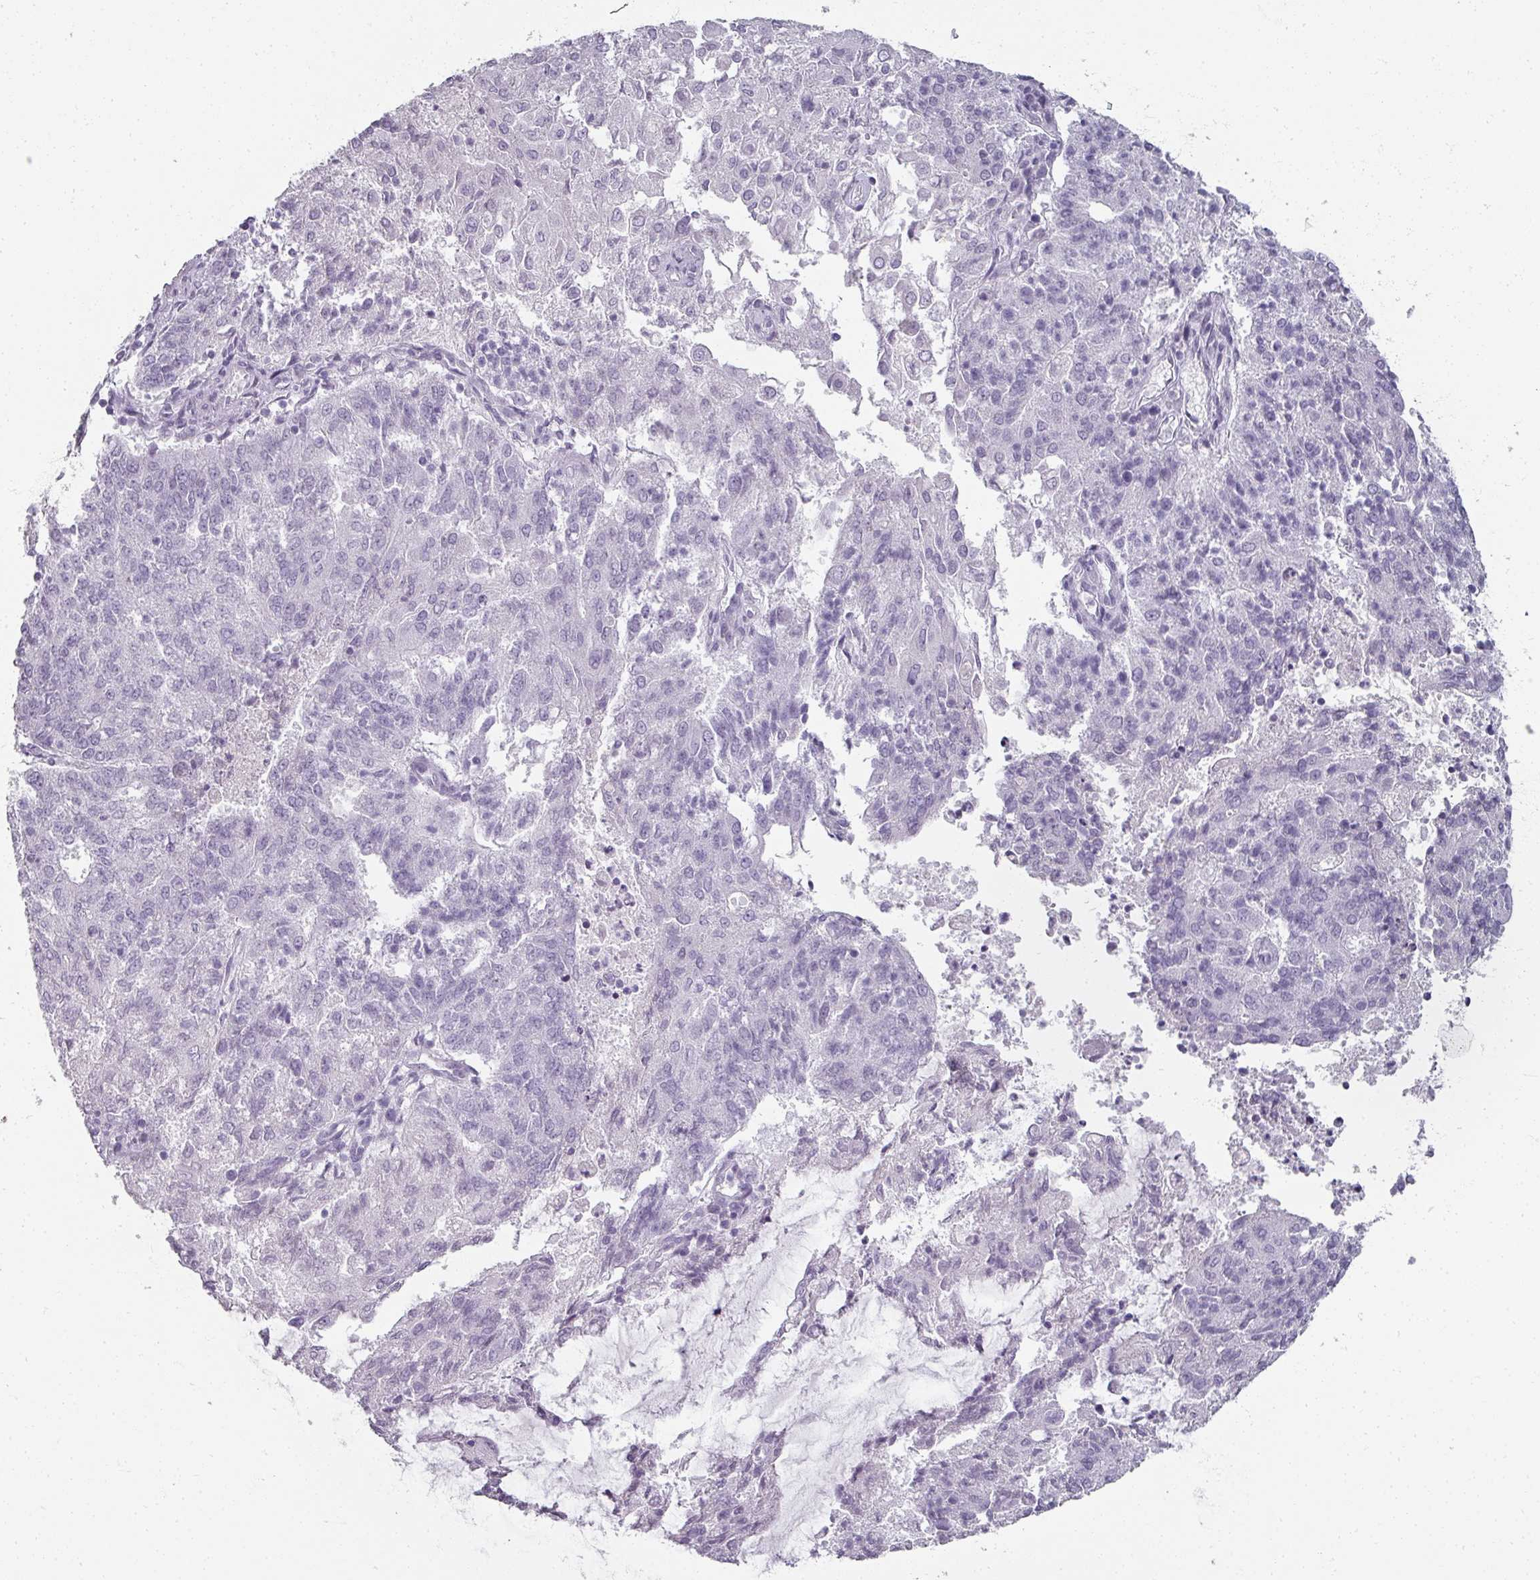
{"staining": {"intensity": "negative", "quantity": "none", "location": "none"}, "tissue": "endometrial cancer", "cell_type": "Tumor cells", "image_type": "cancer", "snomed": [{"axis": "morphology", "description": "Adenocarcinoma, NOS"}, {"axis": "topography", "description": "Endometrium"}], "caption": "This is a photomicrograph of immunohistochemistry staining of endometrial cancer, which shows no expression in tumor cells.", "gene": "REG3G", "patient": {"sex": "female", "age": 82}}